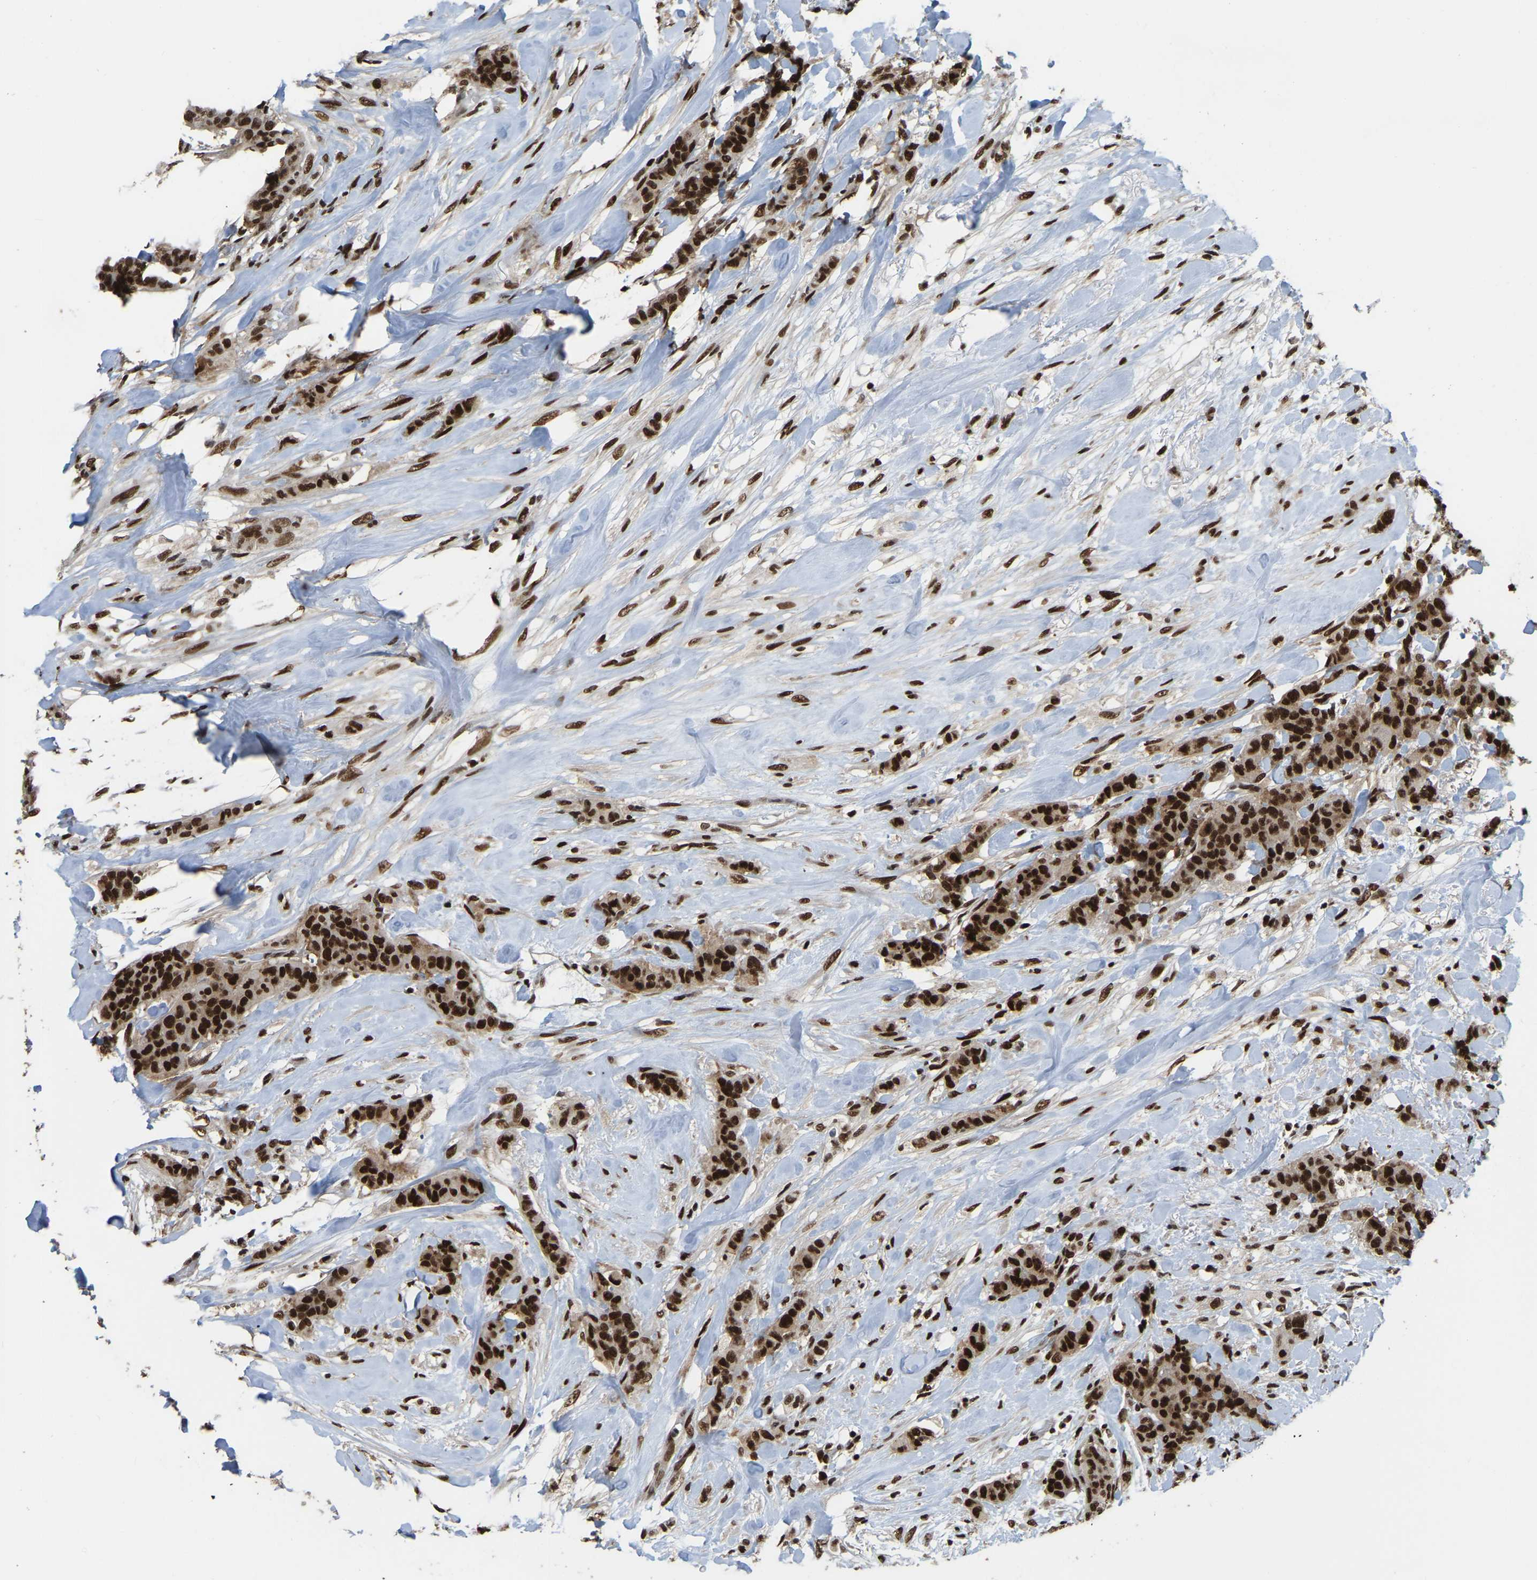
{"staining": {"intensity": "strong", "quantity": ">75%", "location": "nuclear"}, "tissue": "breast cancer", "cell_type": "Tumor cells", "image_type": "cancer", "snomed": [{"axis": "morphology", "description": "Normal tissue, NOS"}, {"axis": "morphology", "description": "Duct carcinoma"}, {"axis": "topography", "description": "Breast"}], "caption": "Breast cancer stained with a protein marker displays strong staining in tumor cells.", "gene": "TBL1XR1", "patient": {"sex": "female", "age": 40}}